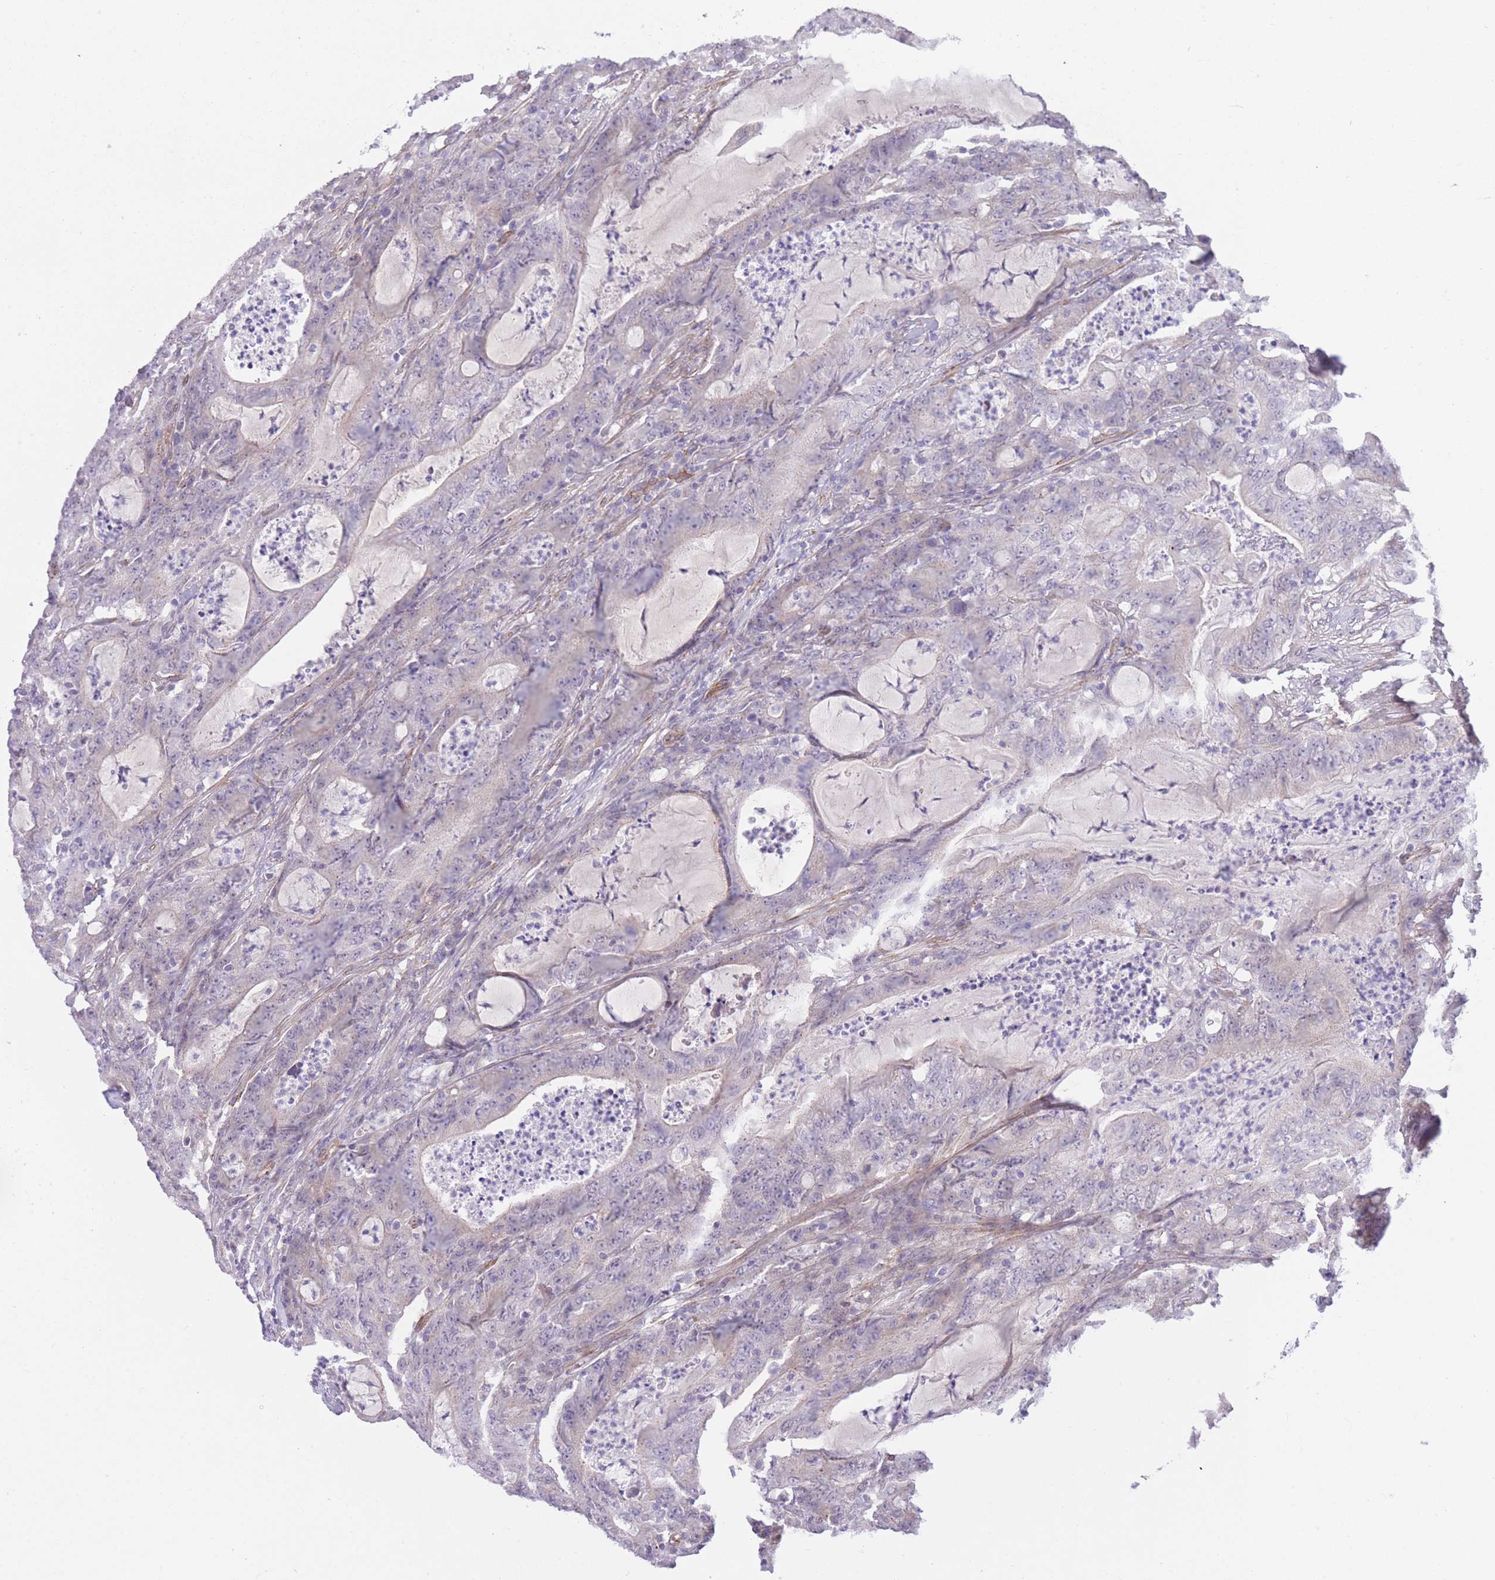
{"staining": {"intensity": "negative", "quantity": "none", "location": "none"}, "tissue": "colorectal cancer", "cell_type": "Tumor cells", "image_type": "cancer", "snomed": [{"axis": "morphology", "description": "Adenocarcinoma, NOS"}, {"axis": "topography", "description": "Colon"}], "caption": "Tumor cells are negative for brown protein staining in colorectal cancer (adenocarcinoma).", "gene": "QTRT1", "patient": {"sex": "male", "age": 83}}